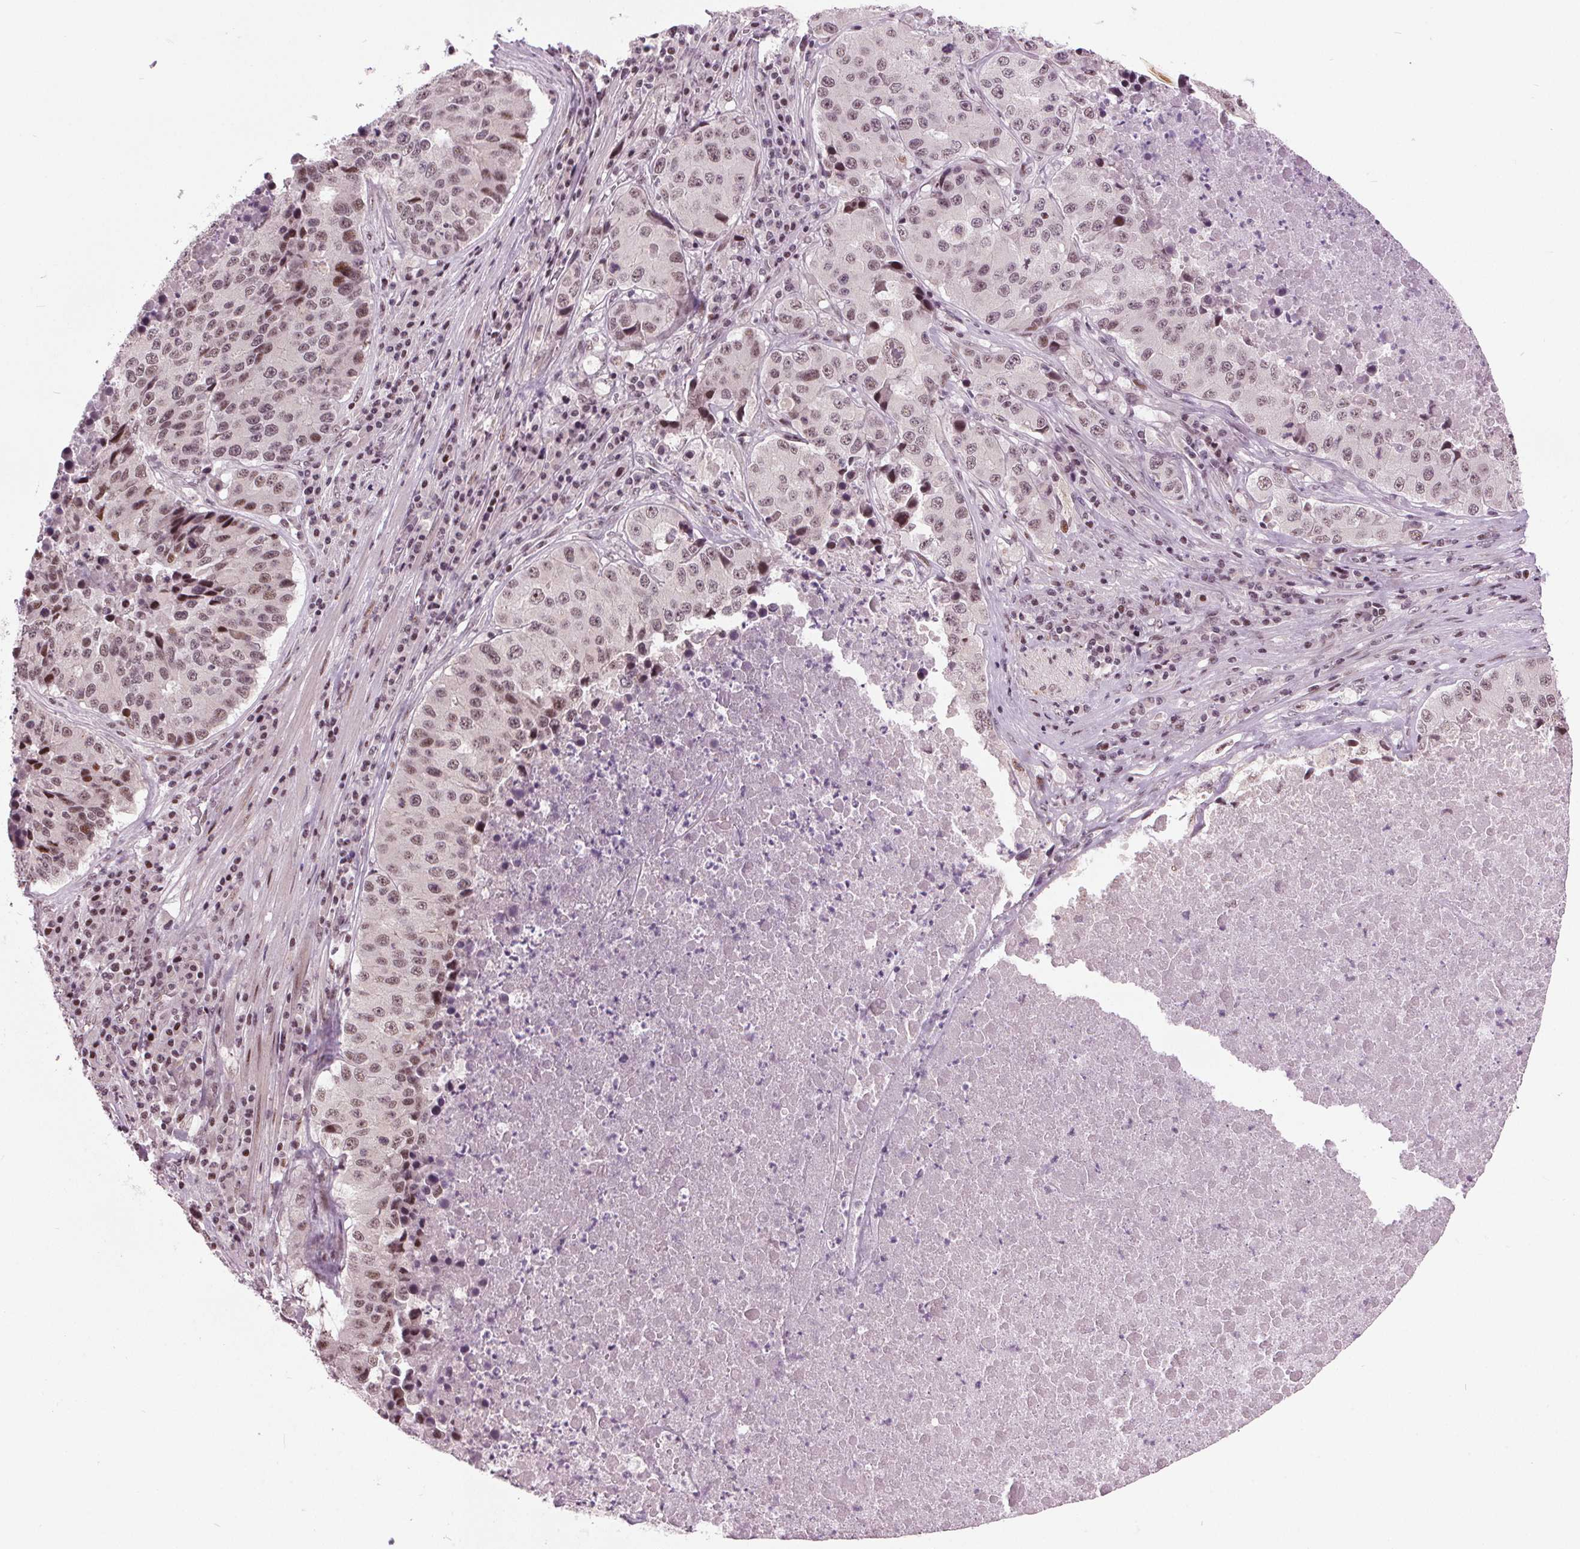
{"staining": {"intensity": "moderate", "quantity": ">75%", "location": "nuclear"}, "tissue": "stomach cancer", "cell_type": "Tumor cells", "image_type": "cancer", "snomed": [{"axis": "morphology", "description": "Adenocarcinoma, NOS"}, {"axis": "topography", "description": "Stomach"}], "caption": "Immunohistochemistry (IHC) histopathology image of stomach cancer stained for a protein (brown), which demonstrates medium levels of moderate nuclear expression in approximately >75% of tumor cells.", "gene": "TTC34", "patient": {"sex": "male", "age": 71}}